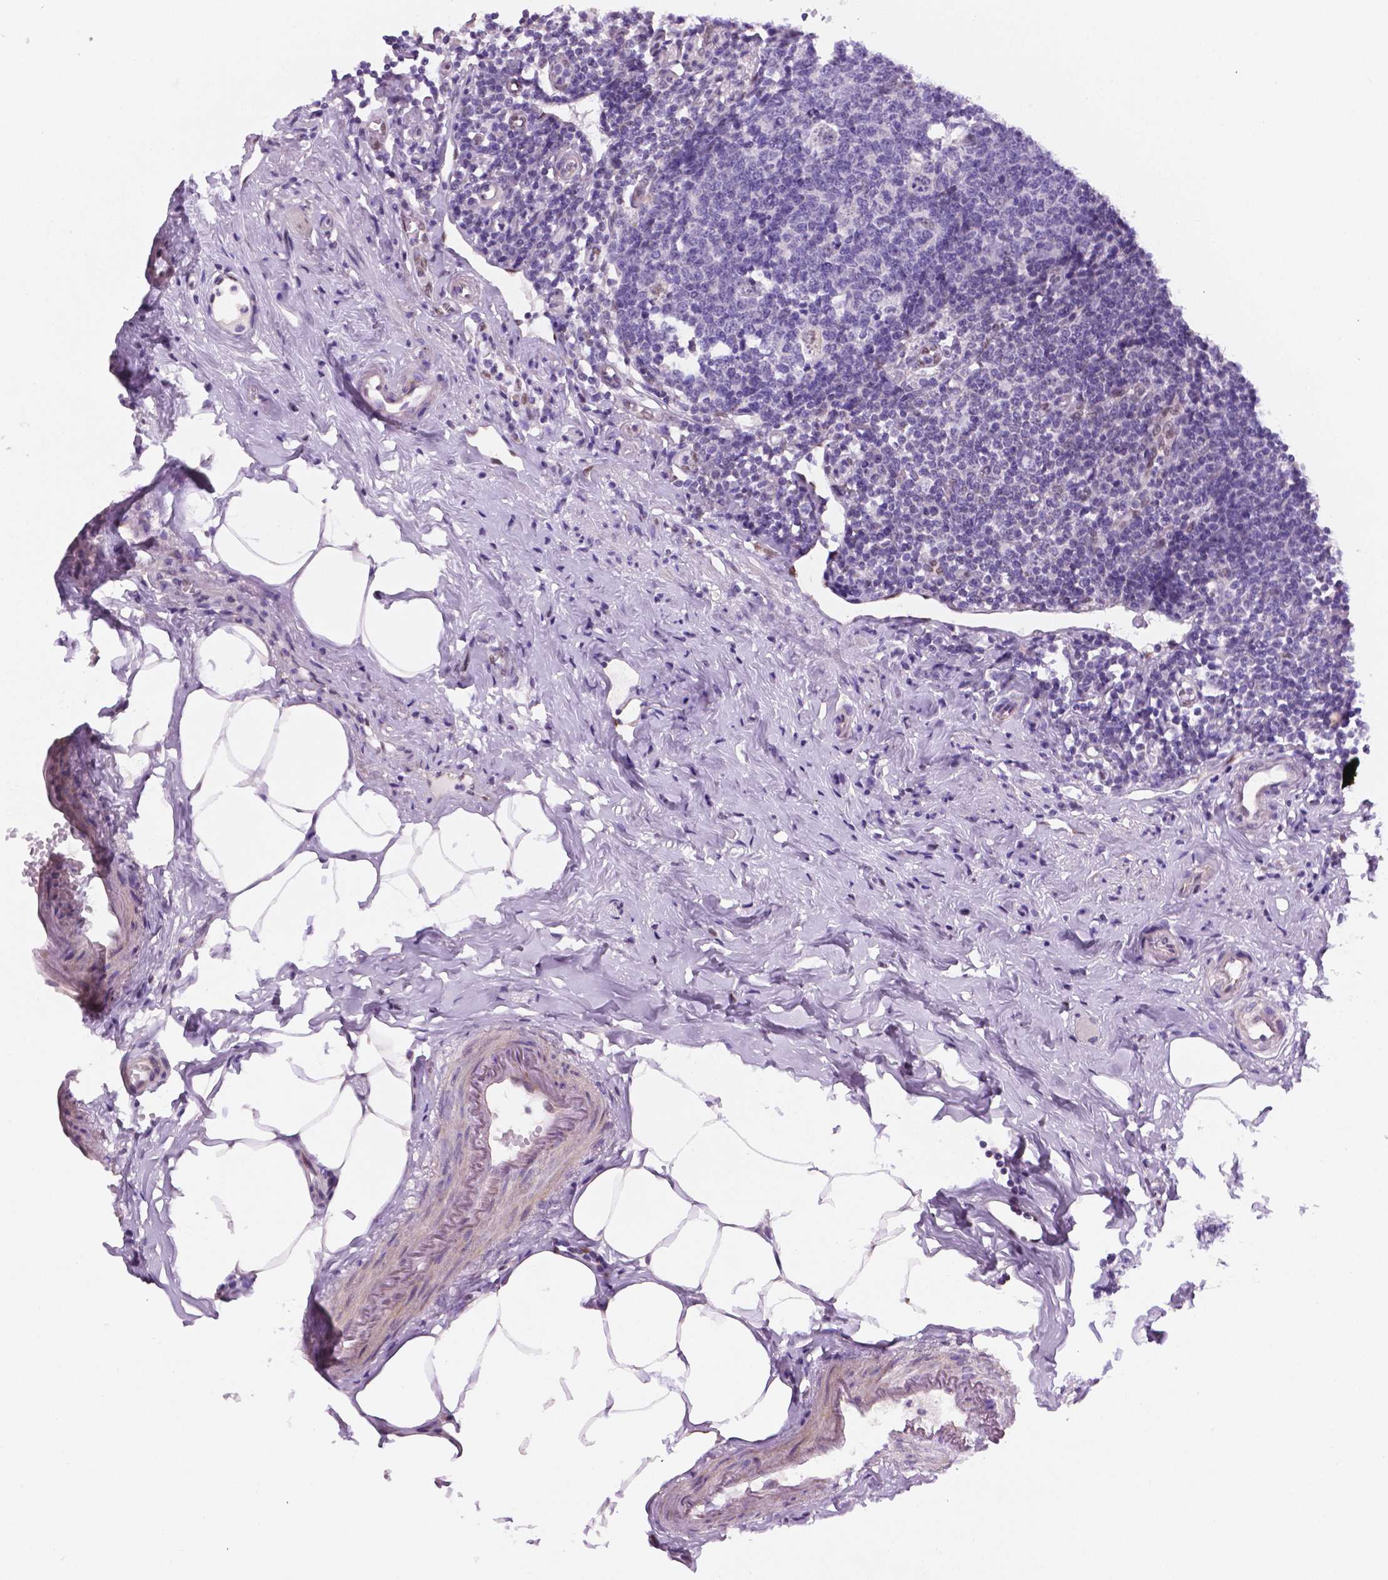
{"staining": {"intensity": "weak", "quantity": "25%-75%", "location": "cytoplasmic/membranous,nuclear"}, "tissue": "appendix", "cell_type": "Glandular cells", "image_type": "normal", "snomed": [{"axis": "morphology", "description": "Normal tissue, NOS"}, {"axis": "morphology", "description": "Carcinoma, endometroid"}, {"axis": "topography", "description": "Appendix"}, {"axis": "topography", "description": "Colon"}], "caption": "Human appendix stained with a brown dye demonstrates weak cytoplasmic/membranous,nuclear positive positivity in approximately 25%-75% of glandular cells.", "gene": "C18orf21", "patient": {"sex": "female", "age": 60}}